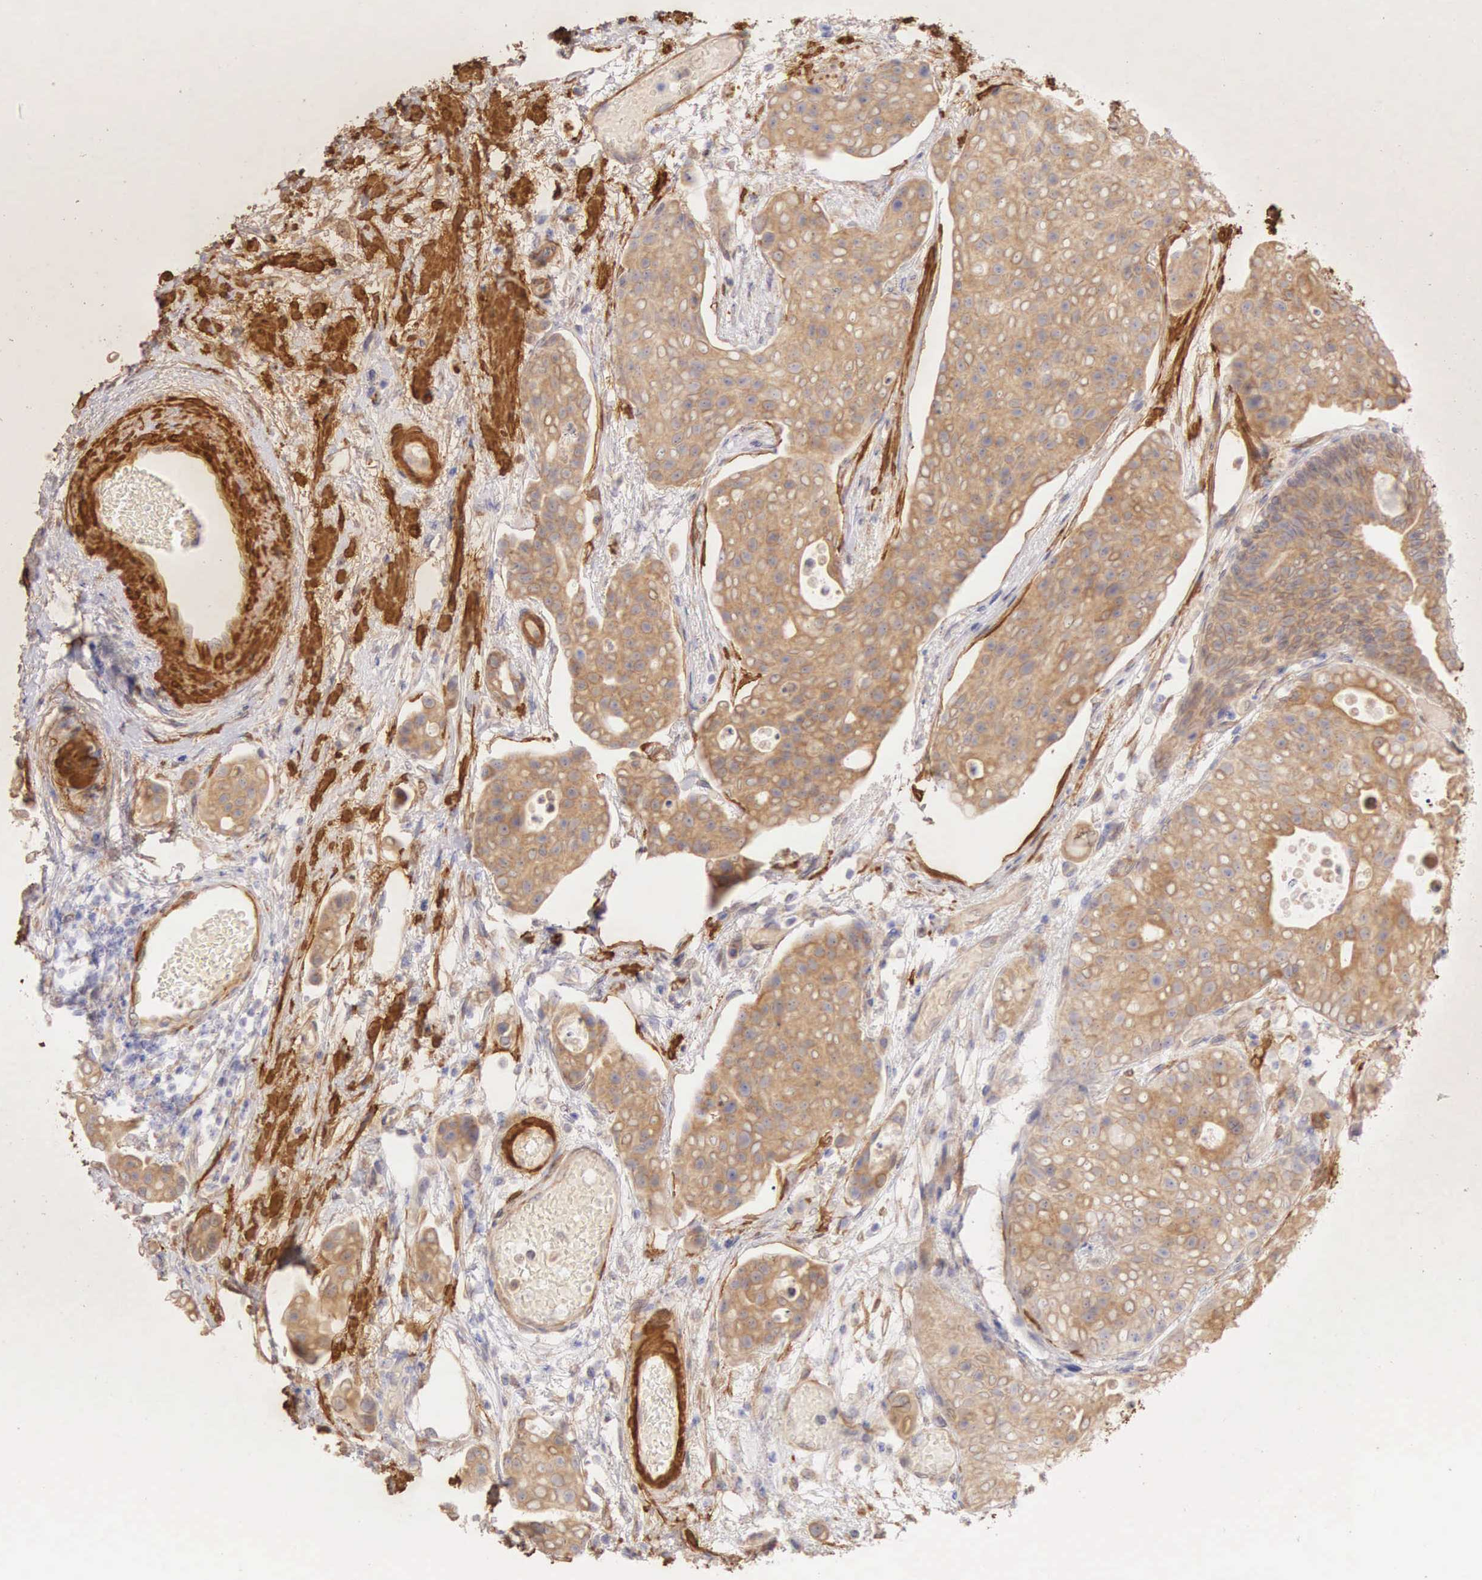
{"staining": {"intensity": "moderate", "quantity": "25%-75%", "location": "cytoplasmic/membranous"}, "tissue": "urothelial cancer", "cell_type": "Tumor cells", "image_type": "cancer", "snomed": [{"axis": "morphology", "description": "Urothelial carcinoma, High grade"}, {"axis": "topography", "description": "Urinary bladder"}], "caption": "The micrograph exhibits staining of high-grade urothelial carcinoma, revealing moderate cytoplasmic/membranous protein expression (brown color) within tumor cells.", "gene": "CNN1", "patient": {"sex": "male", "age": 78}}